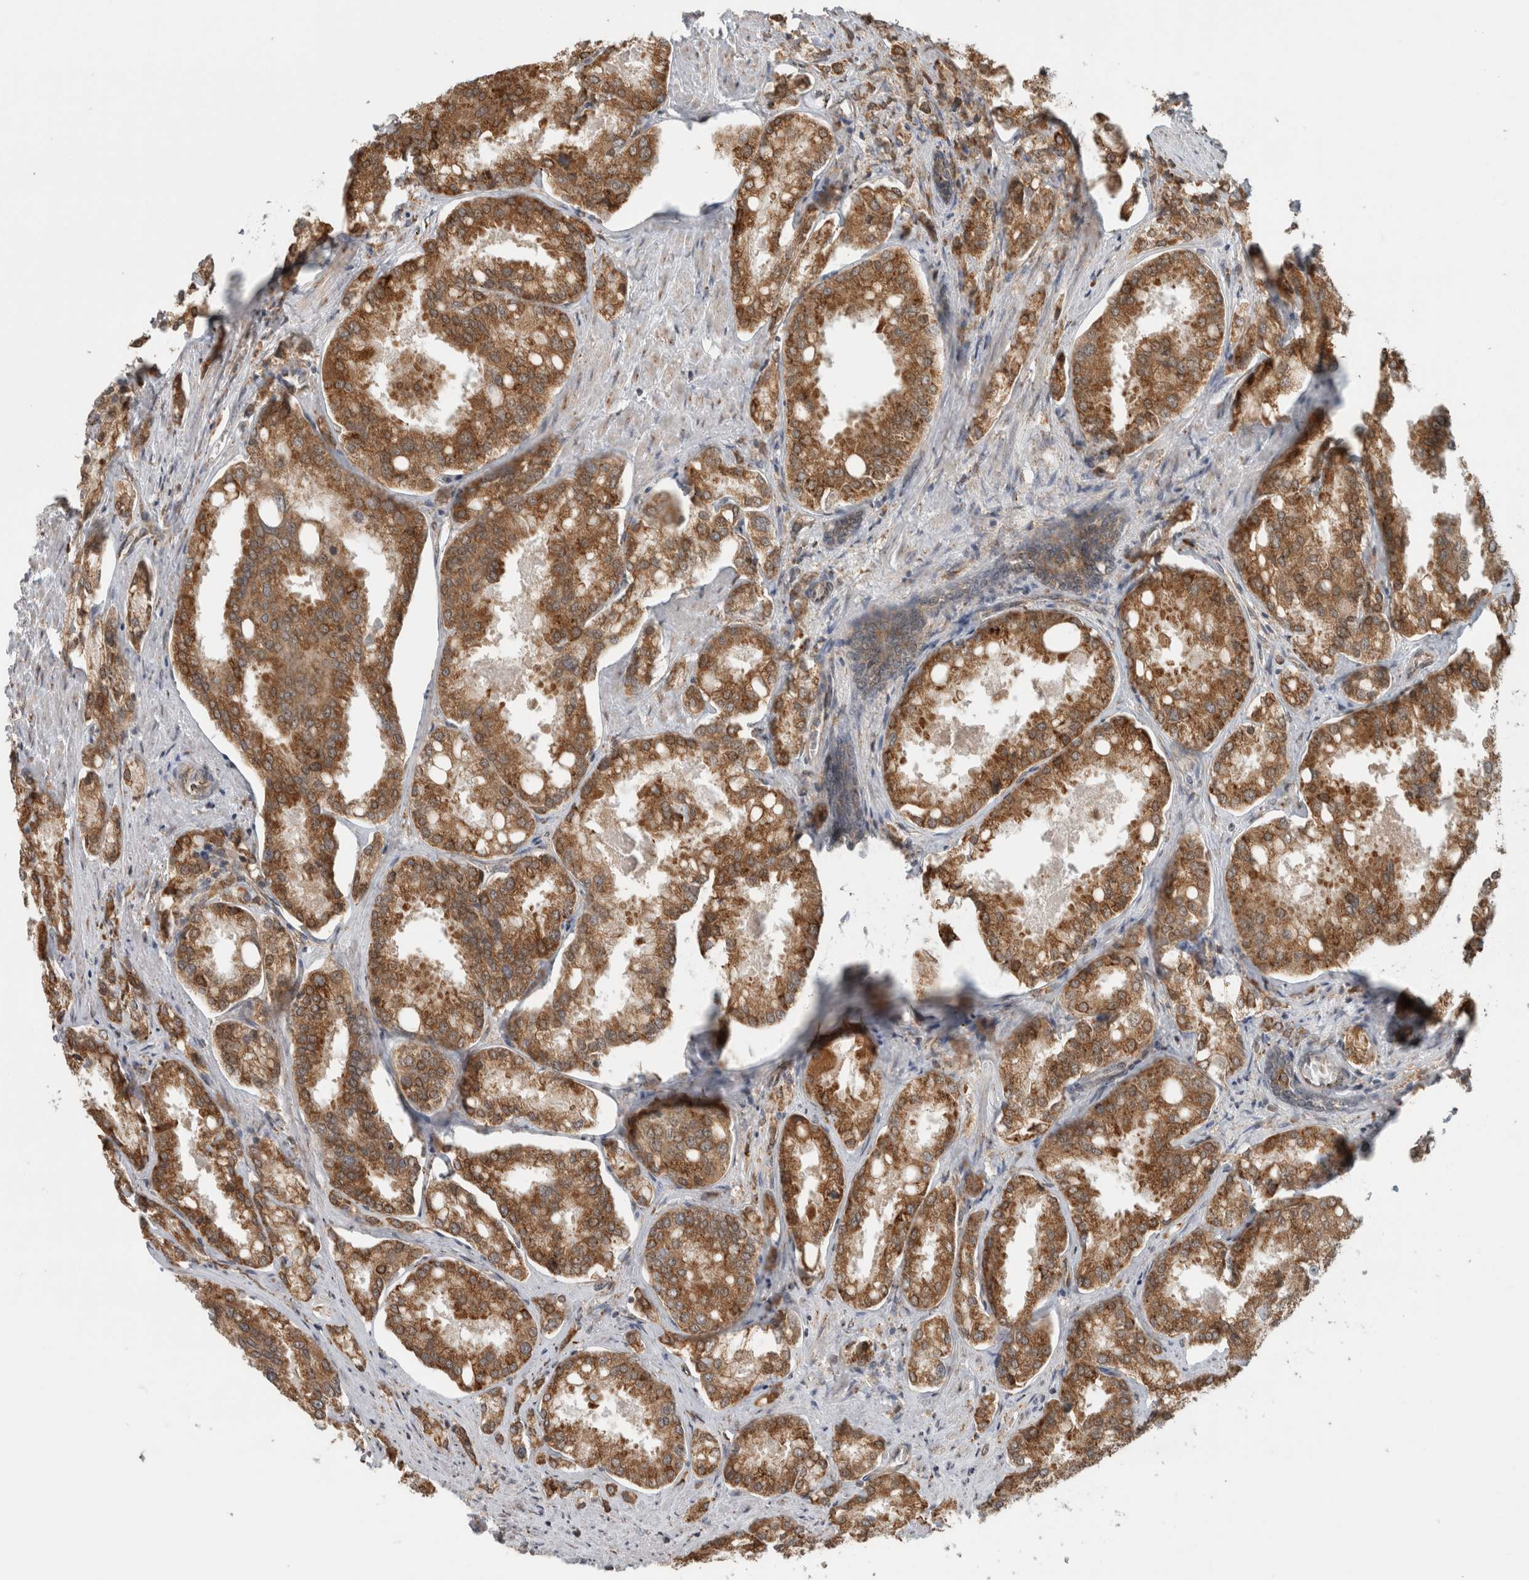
{"staining": {"intensity": "moderate", "quantity": ">75%", "location": "cytoplasmic/membranous"}, "tissue": "prostate cancer", "cell_type": "Tumor cells", "image_type": "cancer", "snomed": [{"axis": "morphology", "description": "Adenocarcinoma, High grade"}, {"axis": "topography", "description": "Prostate"}], "caption": "IHC photomicrograph of prostate high-grade adenocarcinoma stained for a protein (brown), which displays medium levels of moderate cytoplasmic/membranous expression in about >75% of tumor cells.", "gene": "MS4A7", "patient": {"sex": "male", "age": 50}}